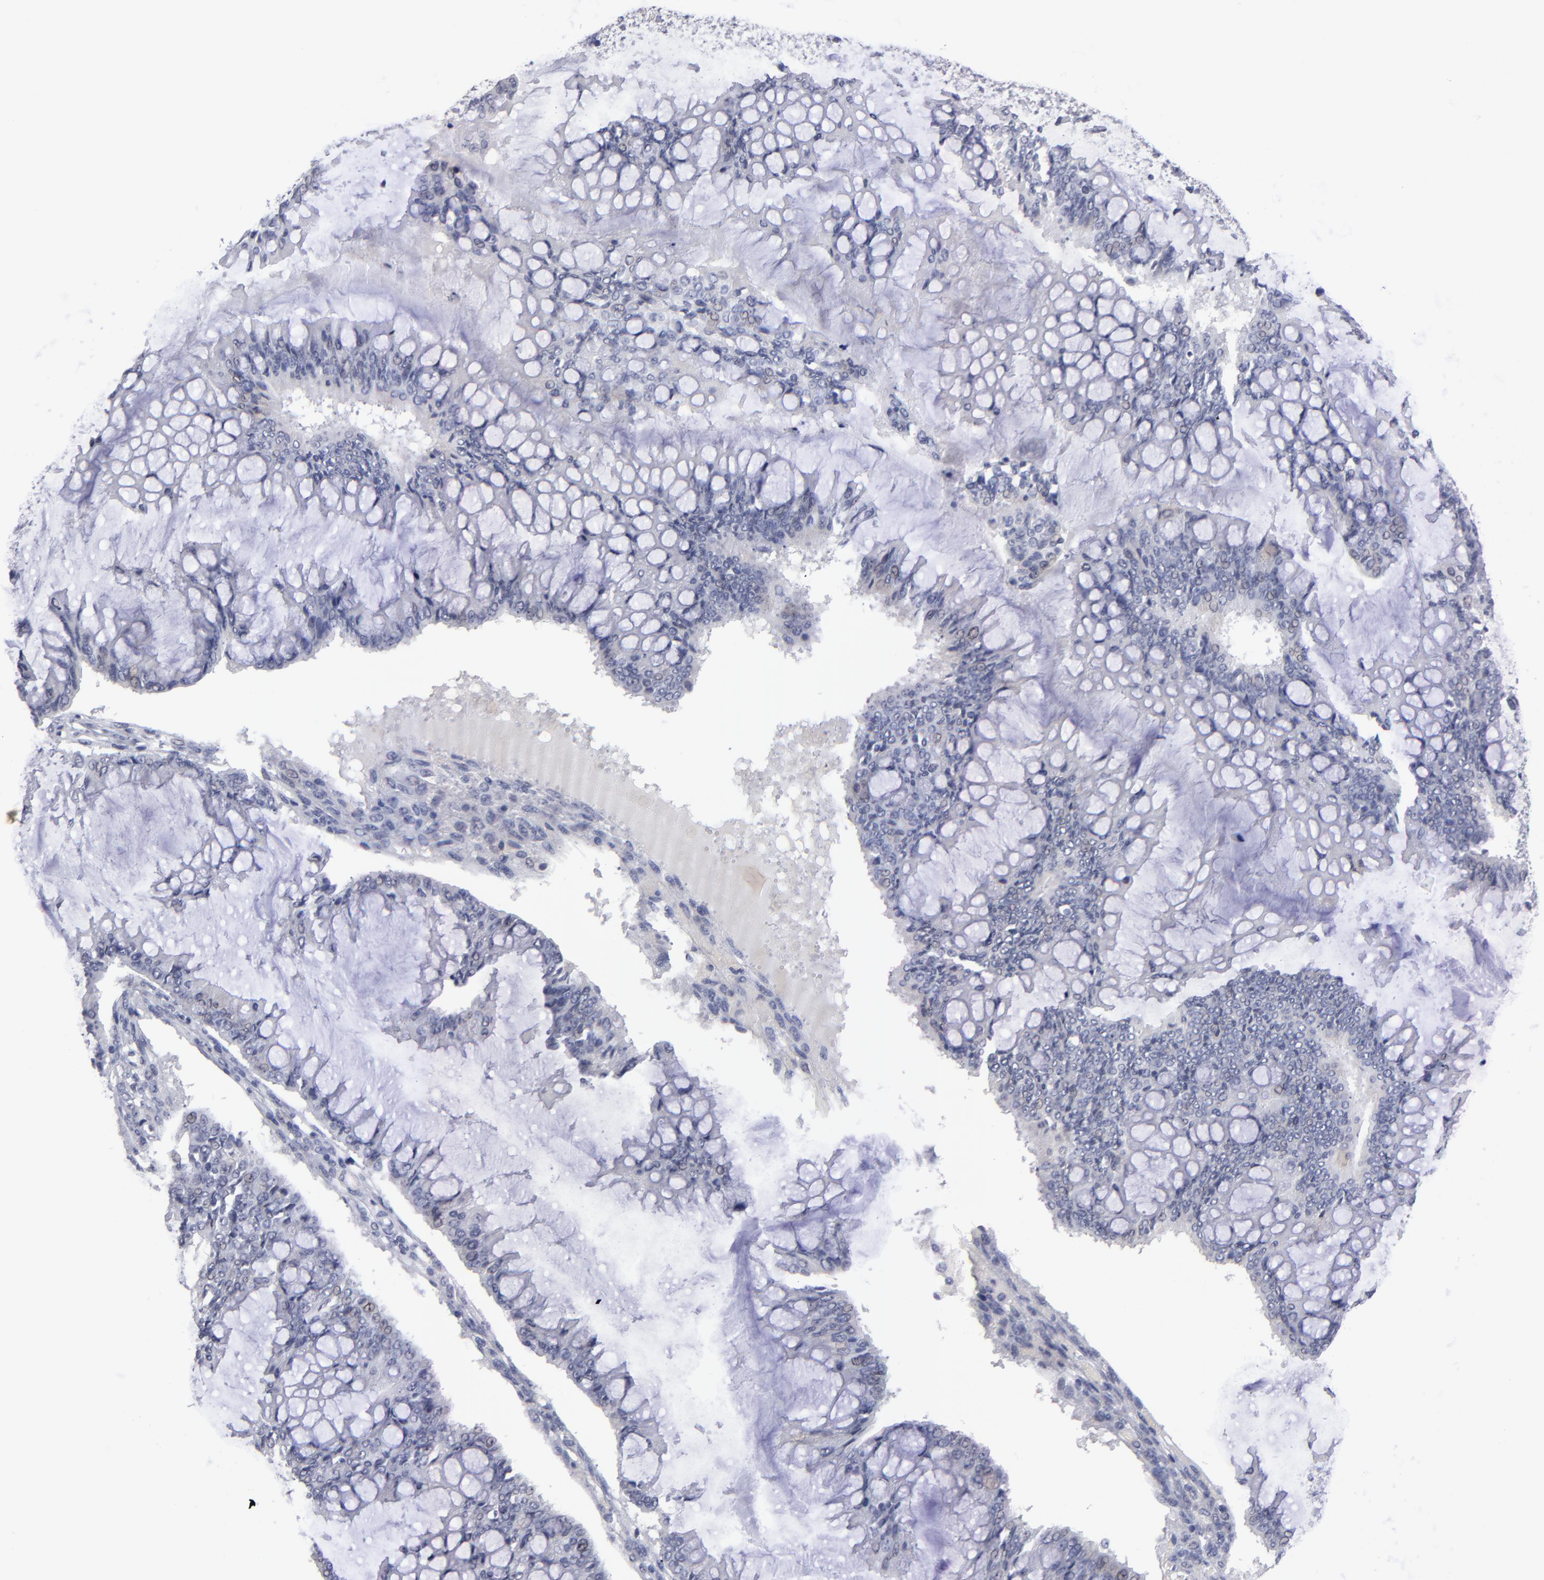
{"staining": {"intensity": "weak", "quantity": "<25%", "location": "nuclear"}, "tissue": "ovarian cancer", "cell_type": "Tumor cells", "image_type": "cancer", "snomed": [{"axis": "morphology", "description": "Cystadenocarcinoma, mucinous, NOS"}, {"axis": "topography", "description": "Ovary"}], "caption": "Ovarian cancer was stained to show a protein in brown. There is no significant expression in tumor cells.", "gene": "TEX11", "patient": {"sex": "female", "age": 73}}